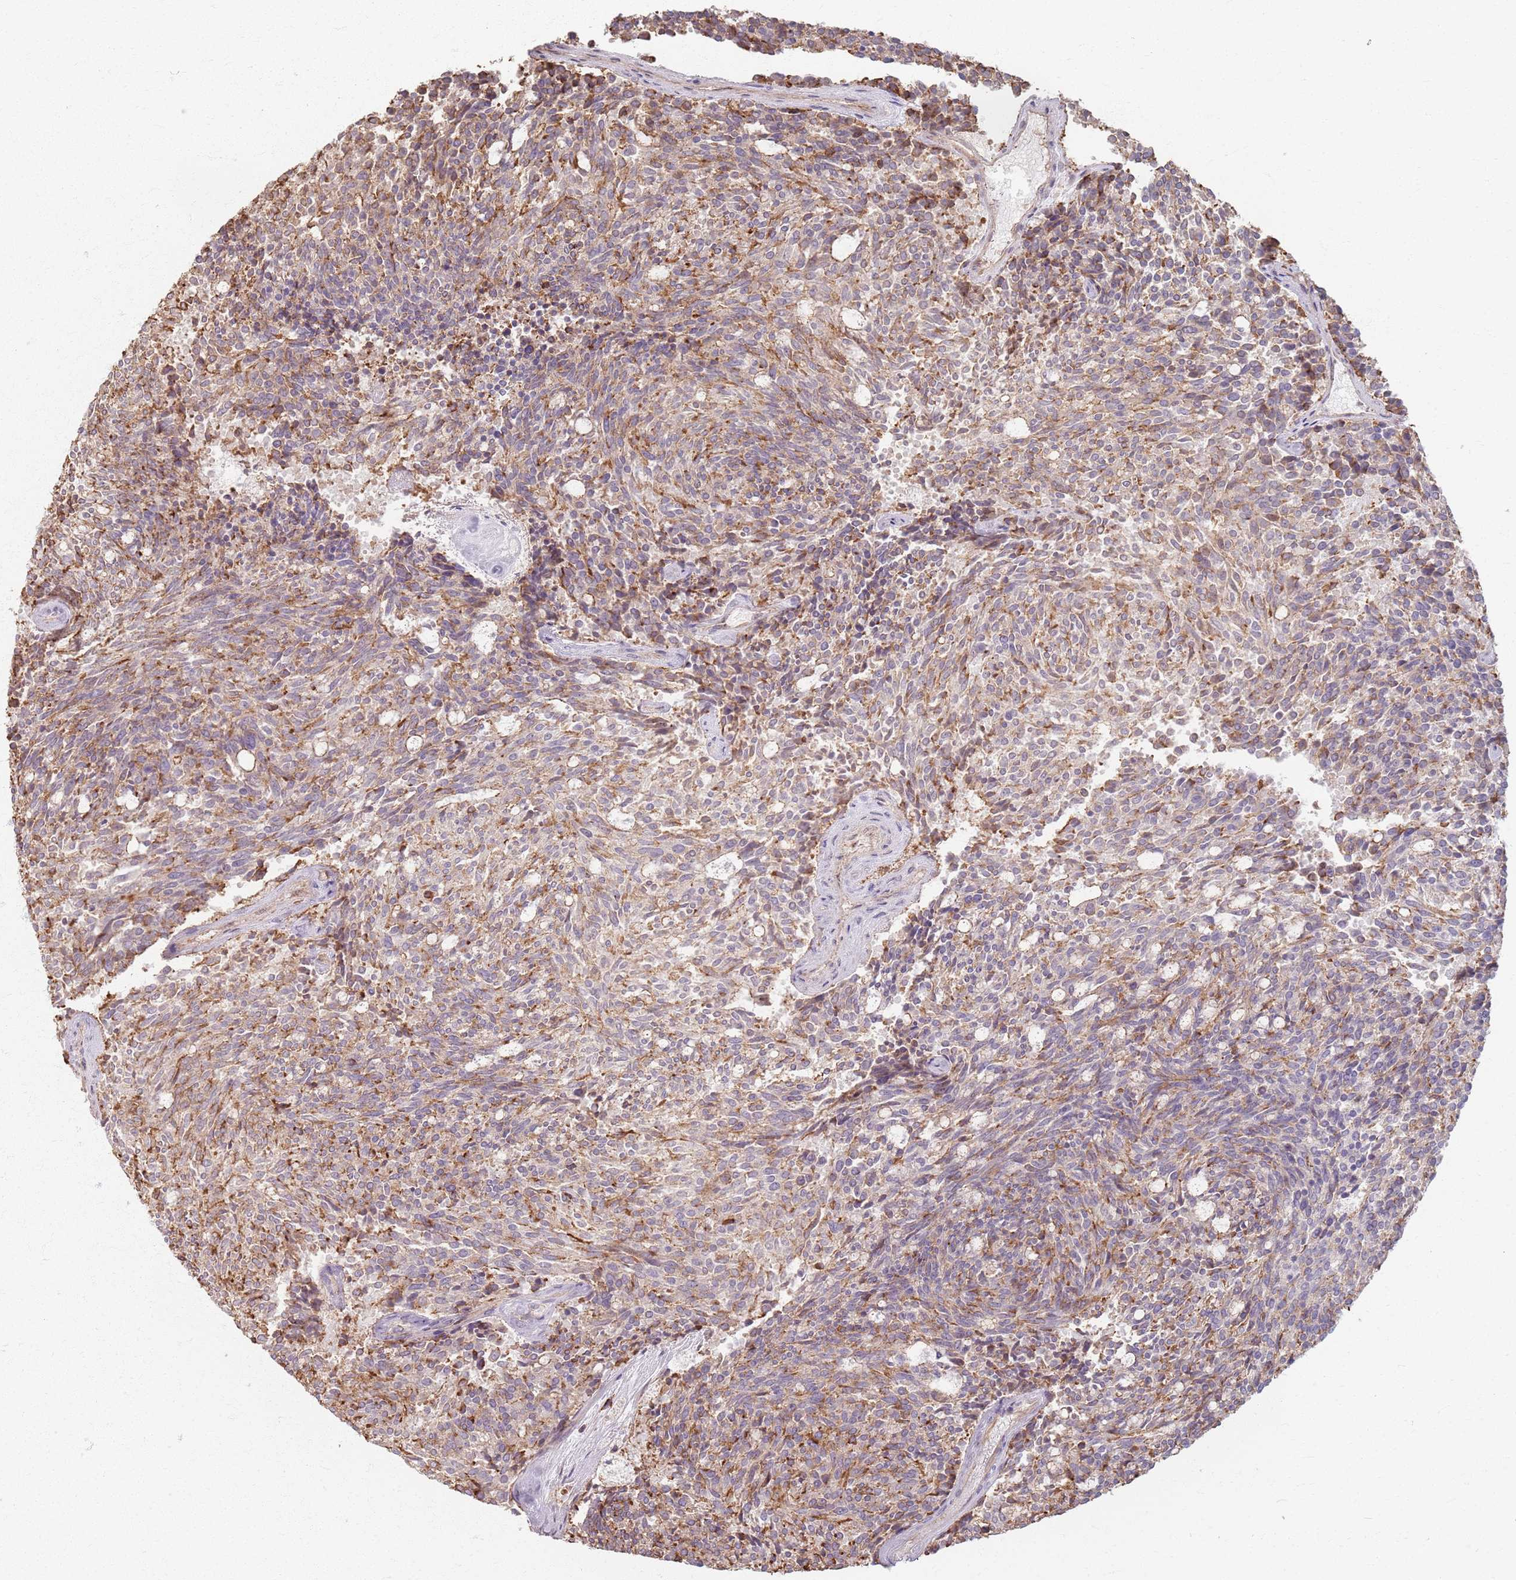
{"staining": {"intensity": "moderate", "quantity": ">75%", "location": "cytoplasmic/membranous"}, "tissue": "carcinoid", "cell_type": "Tumor cells", "image_type": "cancer", "snomed": [{"axis": "morphology", "description": "Carcinoid, malignant, NOS"}, {"axis": "topography", "description": "Pancreas"}], "caption": "Carcinoid was stained to show a protein in brown. There is medium levels of moderate cytoplasmic/membranous expression in approximately >75% of tumor cells. (Brightfield microscopy of DAB IHC at high magnification).", "gene": "KCNA5", "patient": {"sex": "female", "age": 54}}